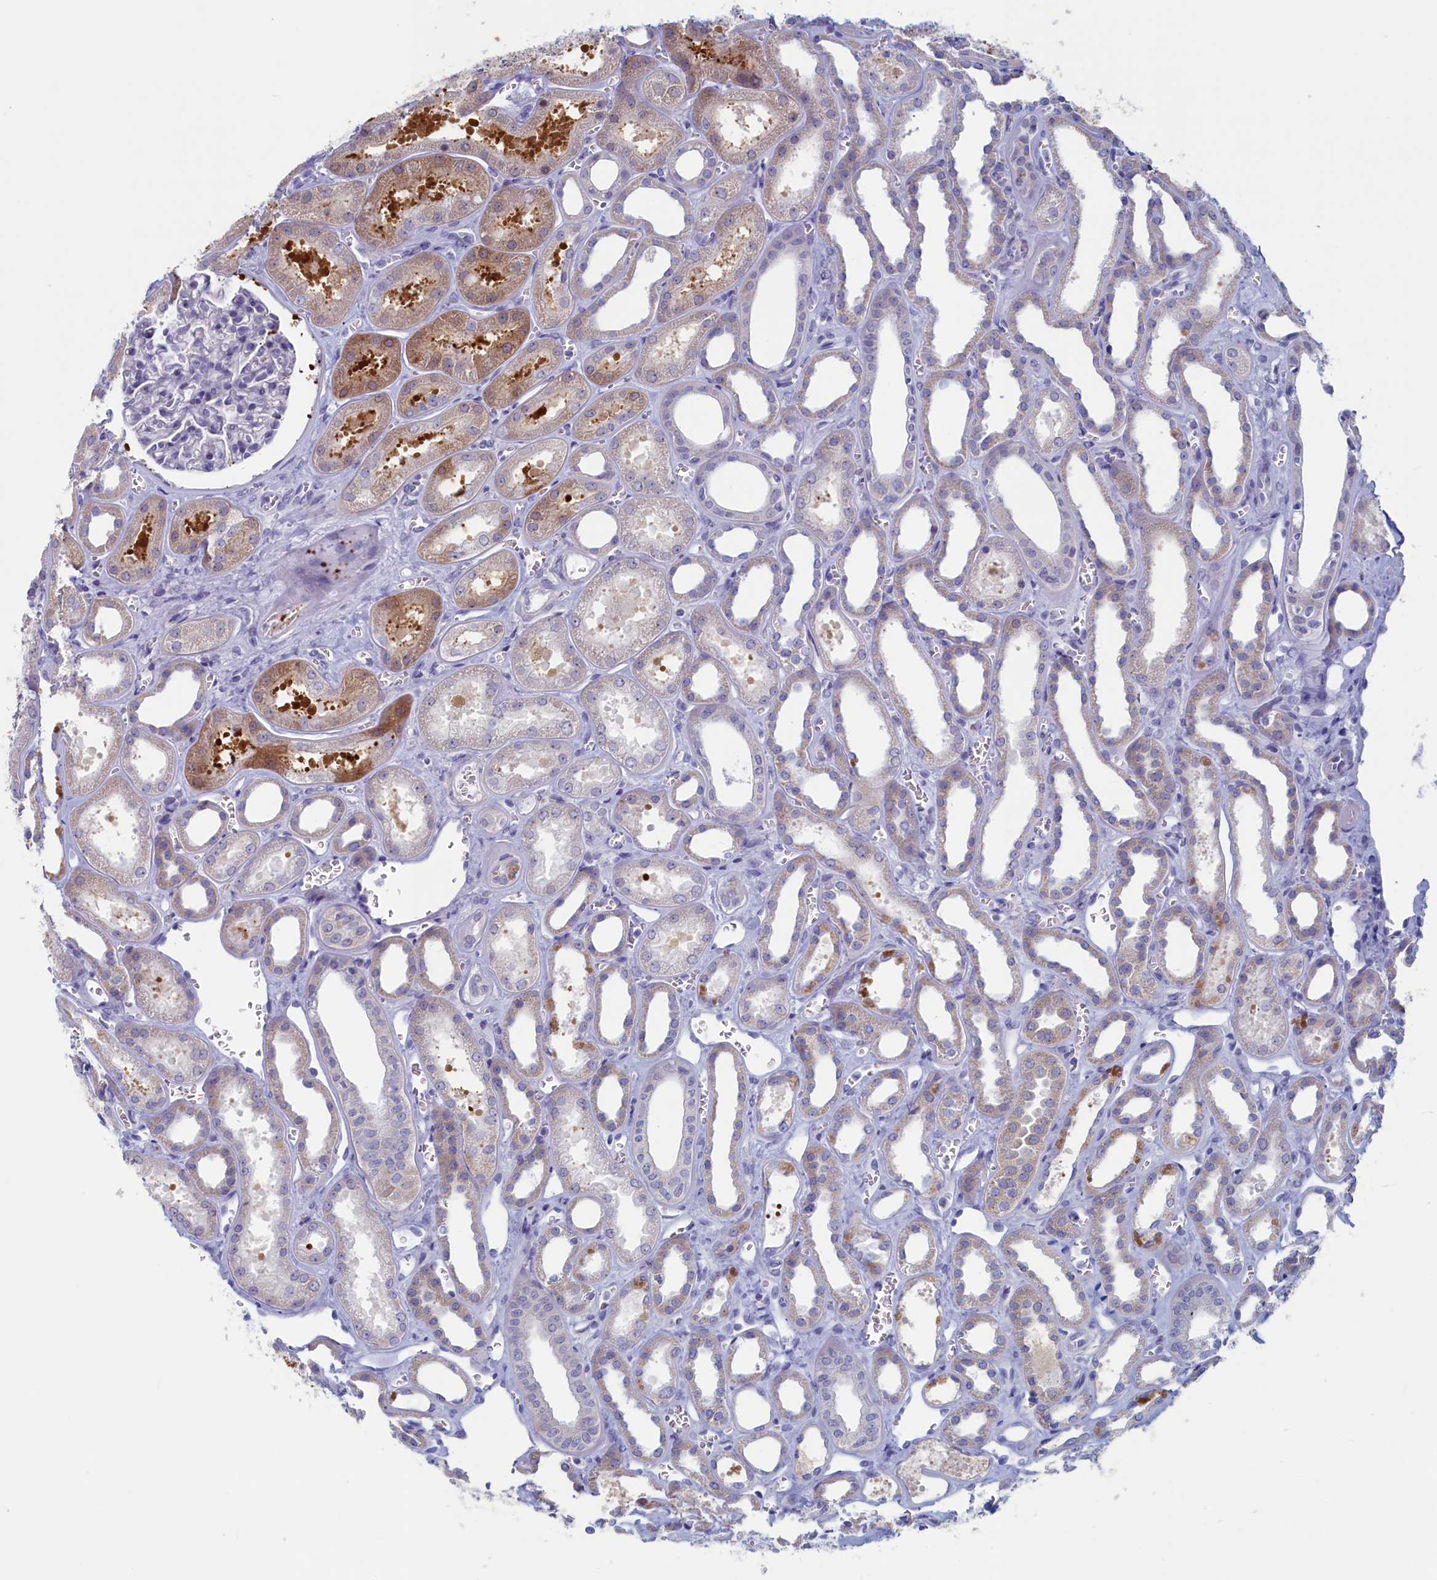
{"staining": {"intensity": "negative", "quantity": "none", "location": "none"}, "tissue": "kidney", "cell_type": "Cells in glomeruli", "image_type": "normal", "snomed": [{"axis": "morphology", "description": "Normal tissue, NOS"}, {"axis": "morphology", "description": "Adenocarcinoma, NOS"}, {"axis": "topography", "description": "Kidney"}], "caption": "Human kidney stained for a protein using IHC displays no positivity in cells in glomeruli.", "gene": "WDR76", "patient": {"sex": "female", "age": 68}}